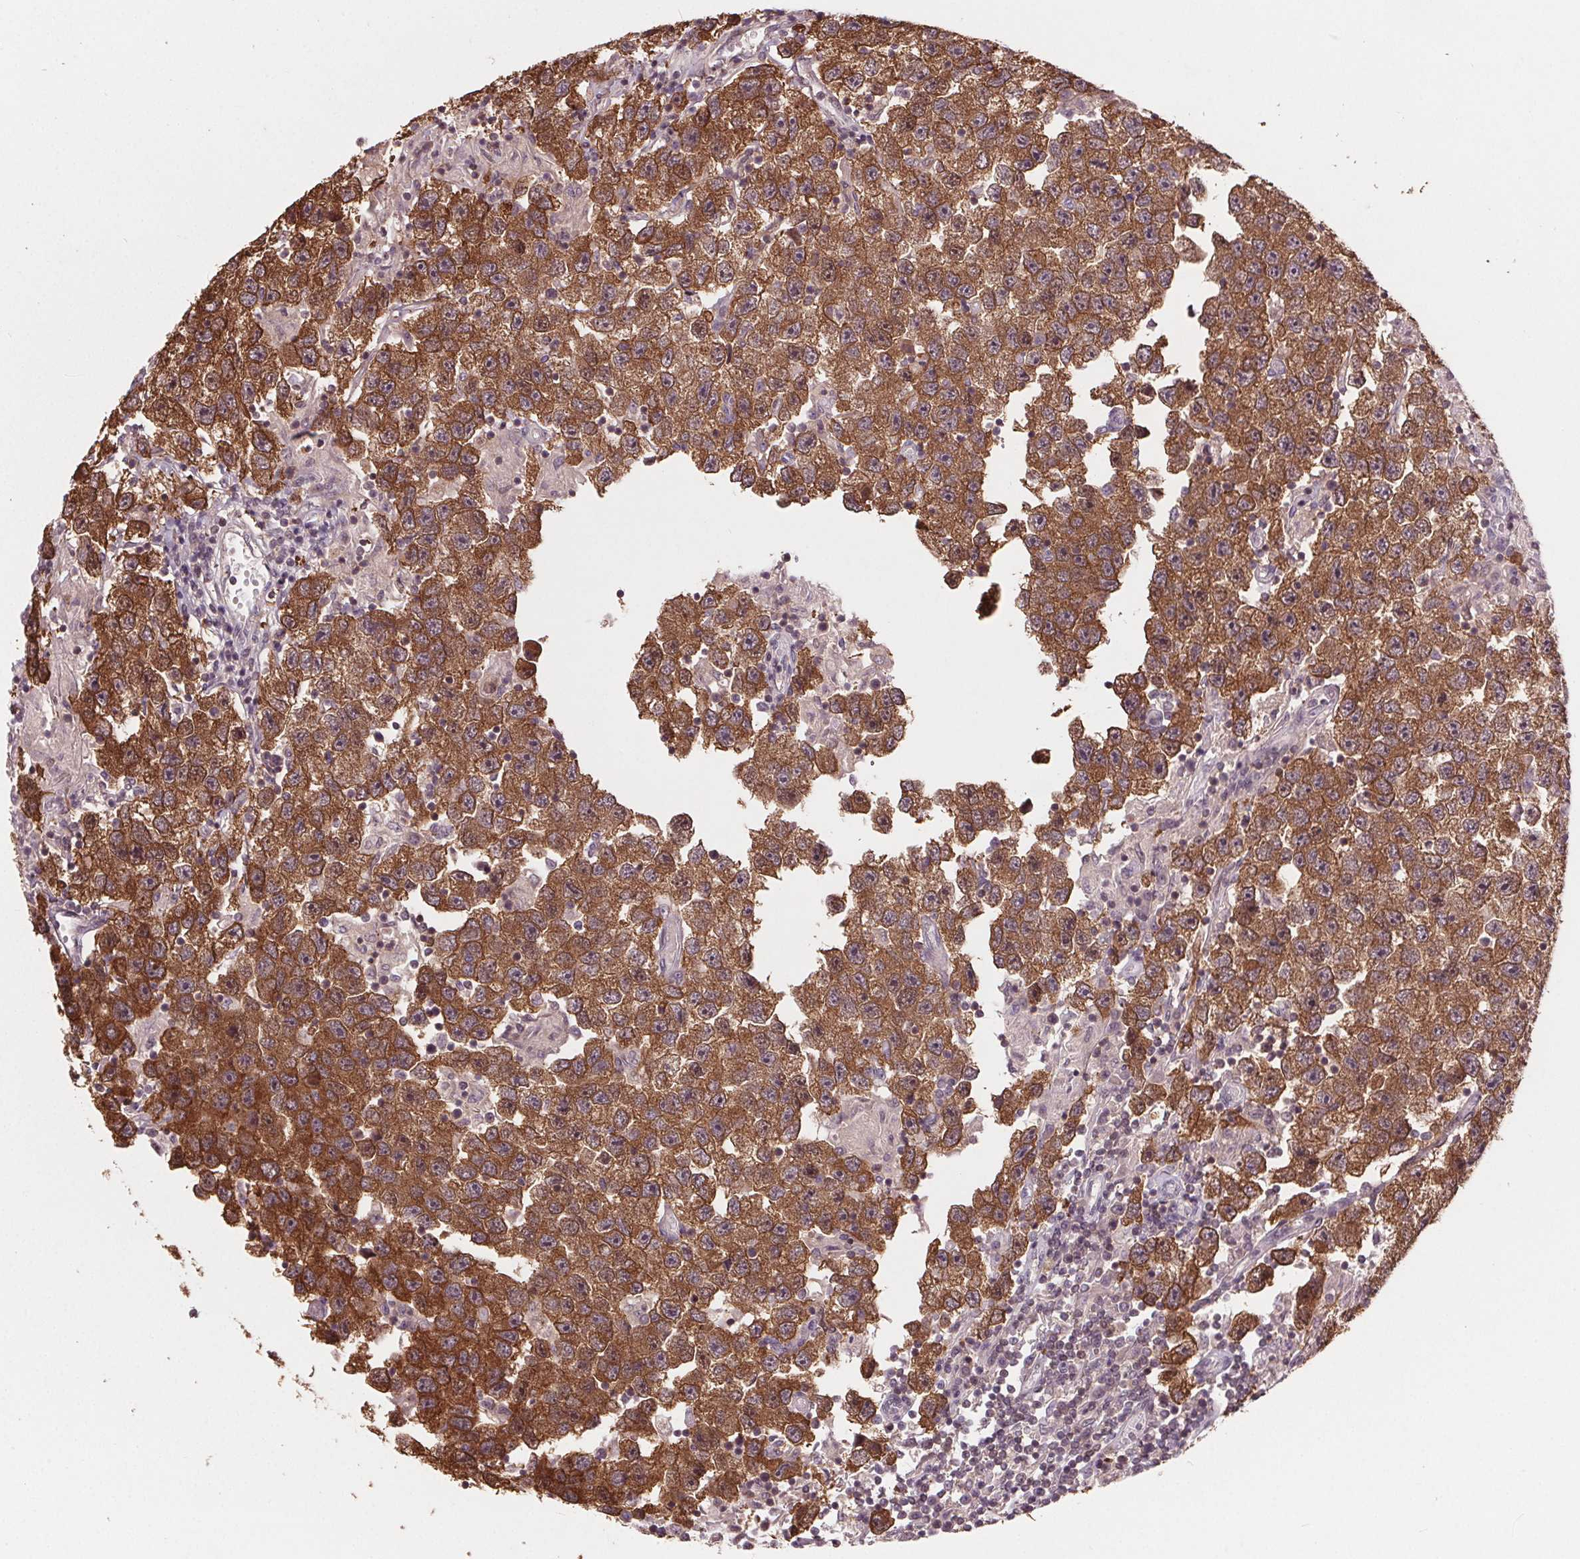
{"staining": {"intensity": "strong", "quantity": ">75%", "location": "cytoplasmic/membranous"}, "tissue": "testis cancer", "cell_type": "Tumor cells", "image_type": "cancer", "snomed": [{"axis": "morphology", "description": "Seminoma, NOS"}, {"axis": "topography", "description": "Testis"}], "caption": "There is high levels of strong cytoplasmic/membranous staining in tumor cells of seminoma (testis), as demonstrated by immunohistochemical staining (brown color).", "gene": "HIF1AN", "patient": {"sex": "male", "age": 26}}